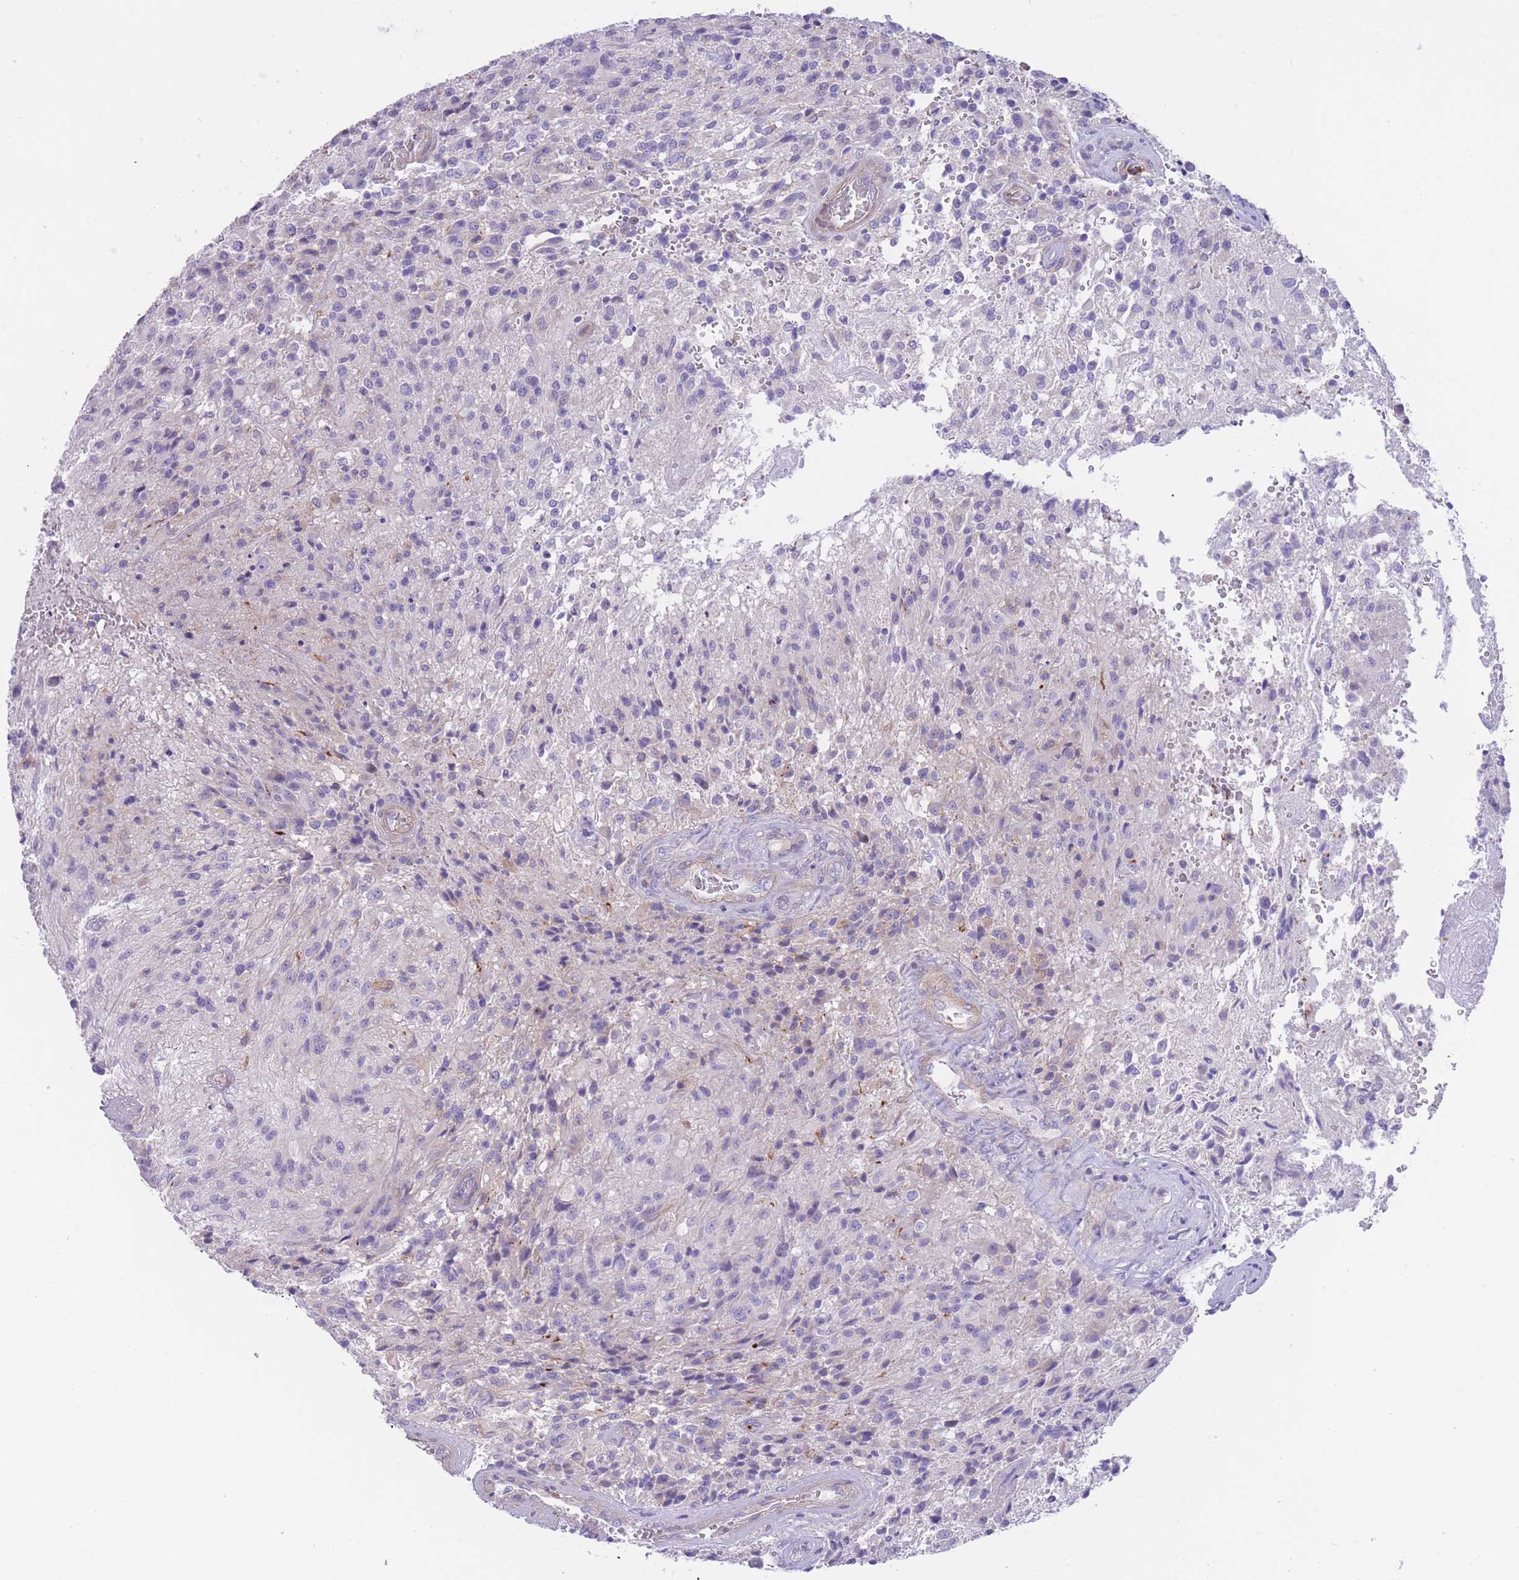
{"staining": {"intensity": "negative", "quantity": "none", "location": "none"}, "tissue": "glioma", "cell_type": "Tumor cells", "image_type": "cancer", "snomed": [{"axis": "morphology", "description": "Normal tissue, NOS"}, {"axis": "morphology", "description": "Glioma, malignant, High grade"}, {"axis": "topography", "description": "Cerebral cortex"}], "caption": "An immunohistochemistry histopathology image of malignant glioma (high-grade) is shown. There is no staining in tumor cells of malignant glioma (high-grade). (Brightfield microscopy of DAB (3,3'-diaminobenzidine) immunohistochemistry at high magnification).", "gene": "LDB3", "patient": {"sex": "male", "age": 56}}